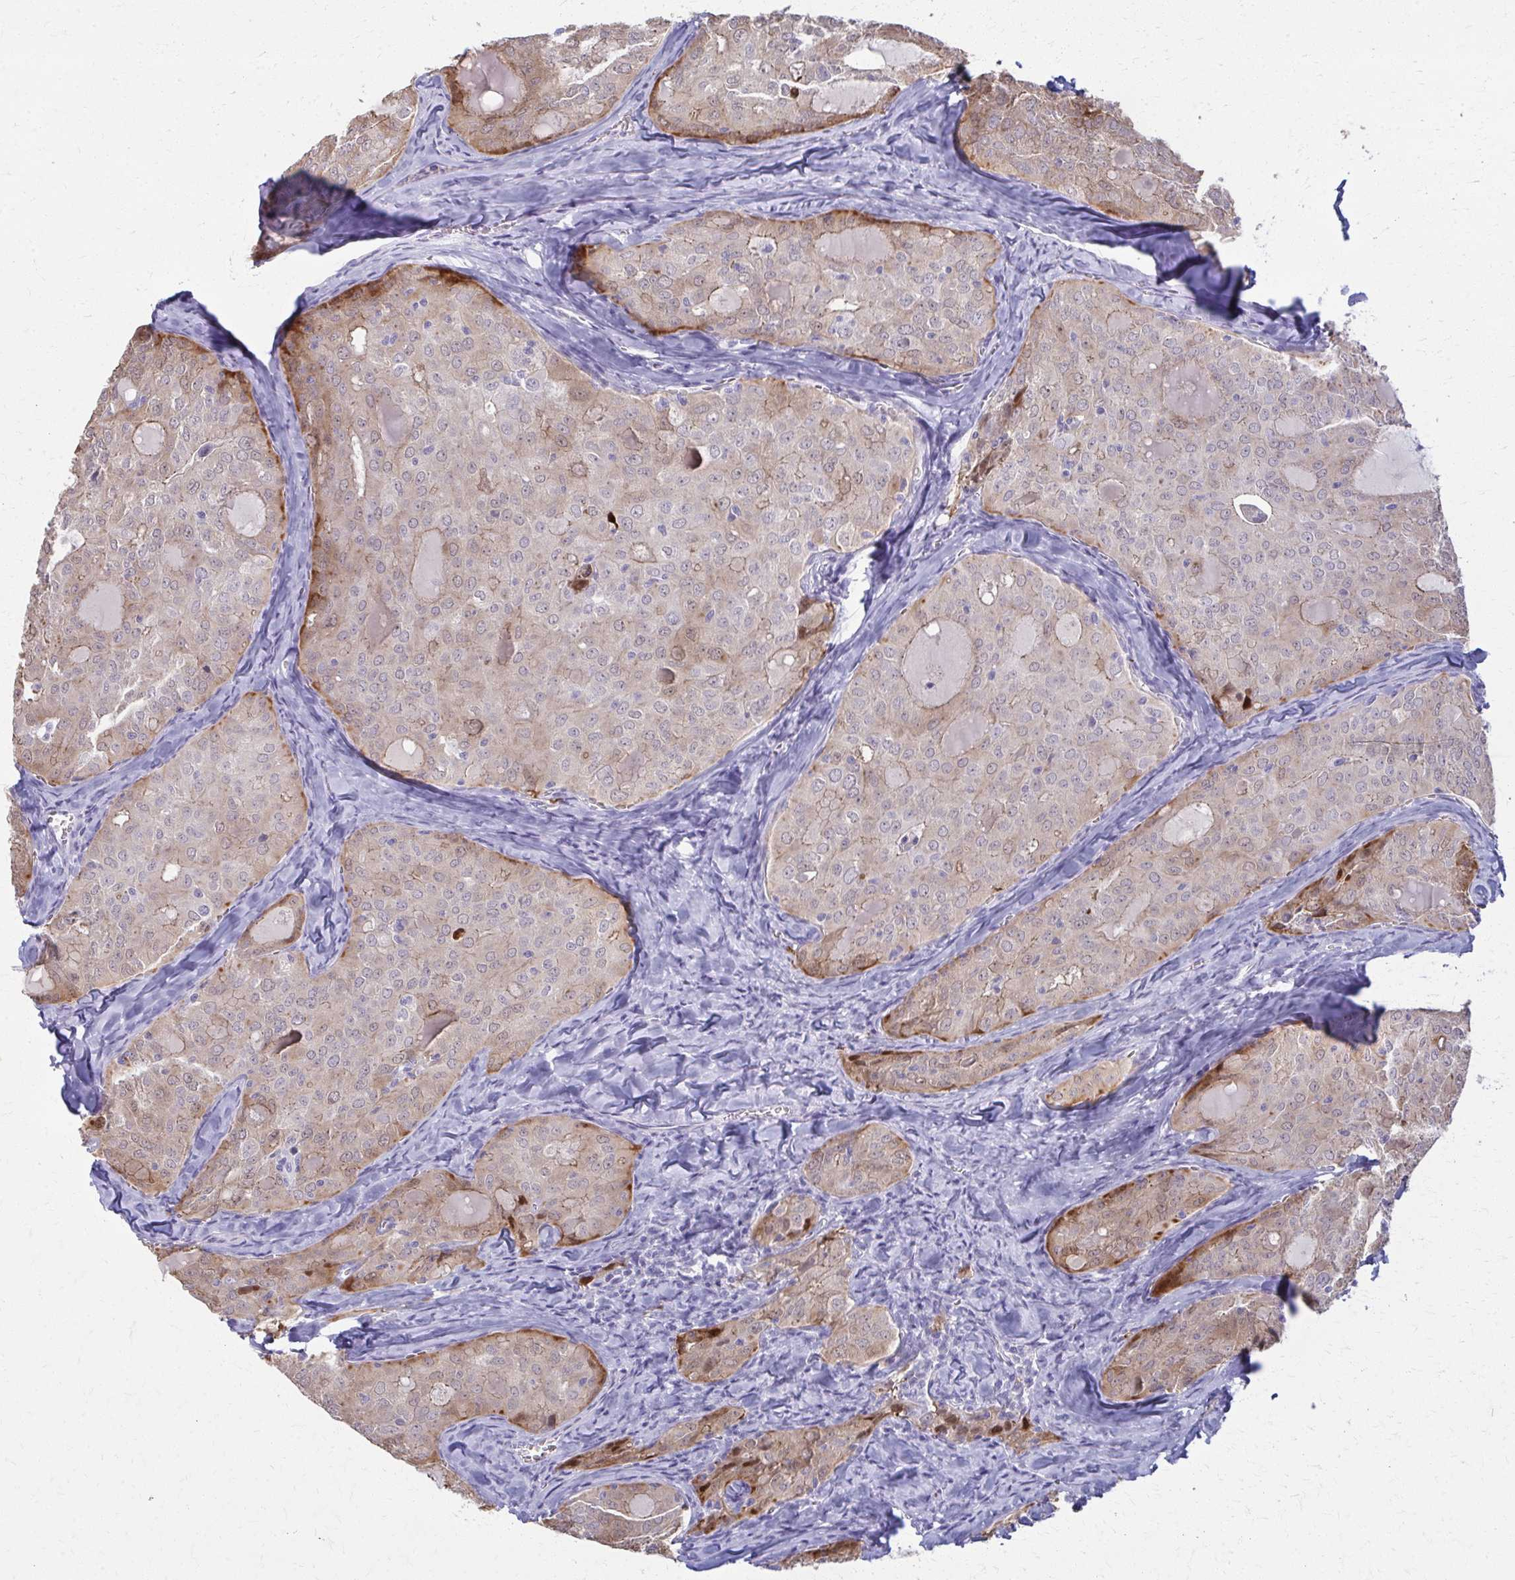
{"staining": {"intensity": "moderate", "quantity": "<25%", "location": "cytoplasmic/membranous"}, "tissue": "thyroid cancer", "cell_type": "Tumor cells", "image_type": "cancer", "snomed": [{"axis": "morphology", "description": "Follicular adenoma carcinoma, NOS"}, {"axis": "topography", "description": "Thyroid gland"}], "caption": "Thyroid cancer (follicular adenoma carcinoma) was stained to show a protein in brown. There is low levels of moderate cytoplasmic/membranous staining in approximately <25% of tumor cells.", "gene": "OR4M1", "patient": {"sex": "male", "age": 75}}